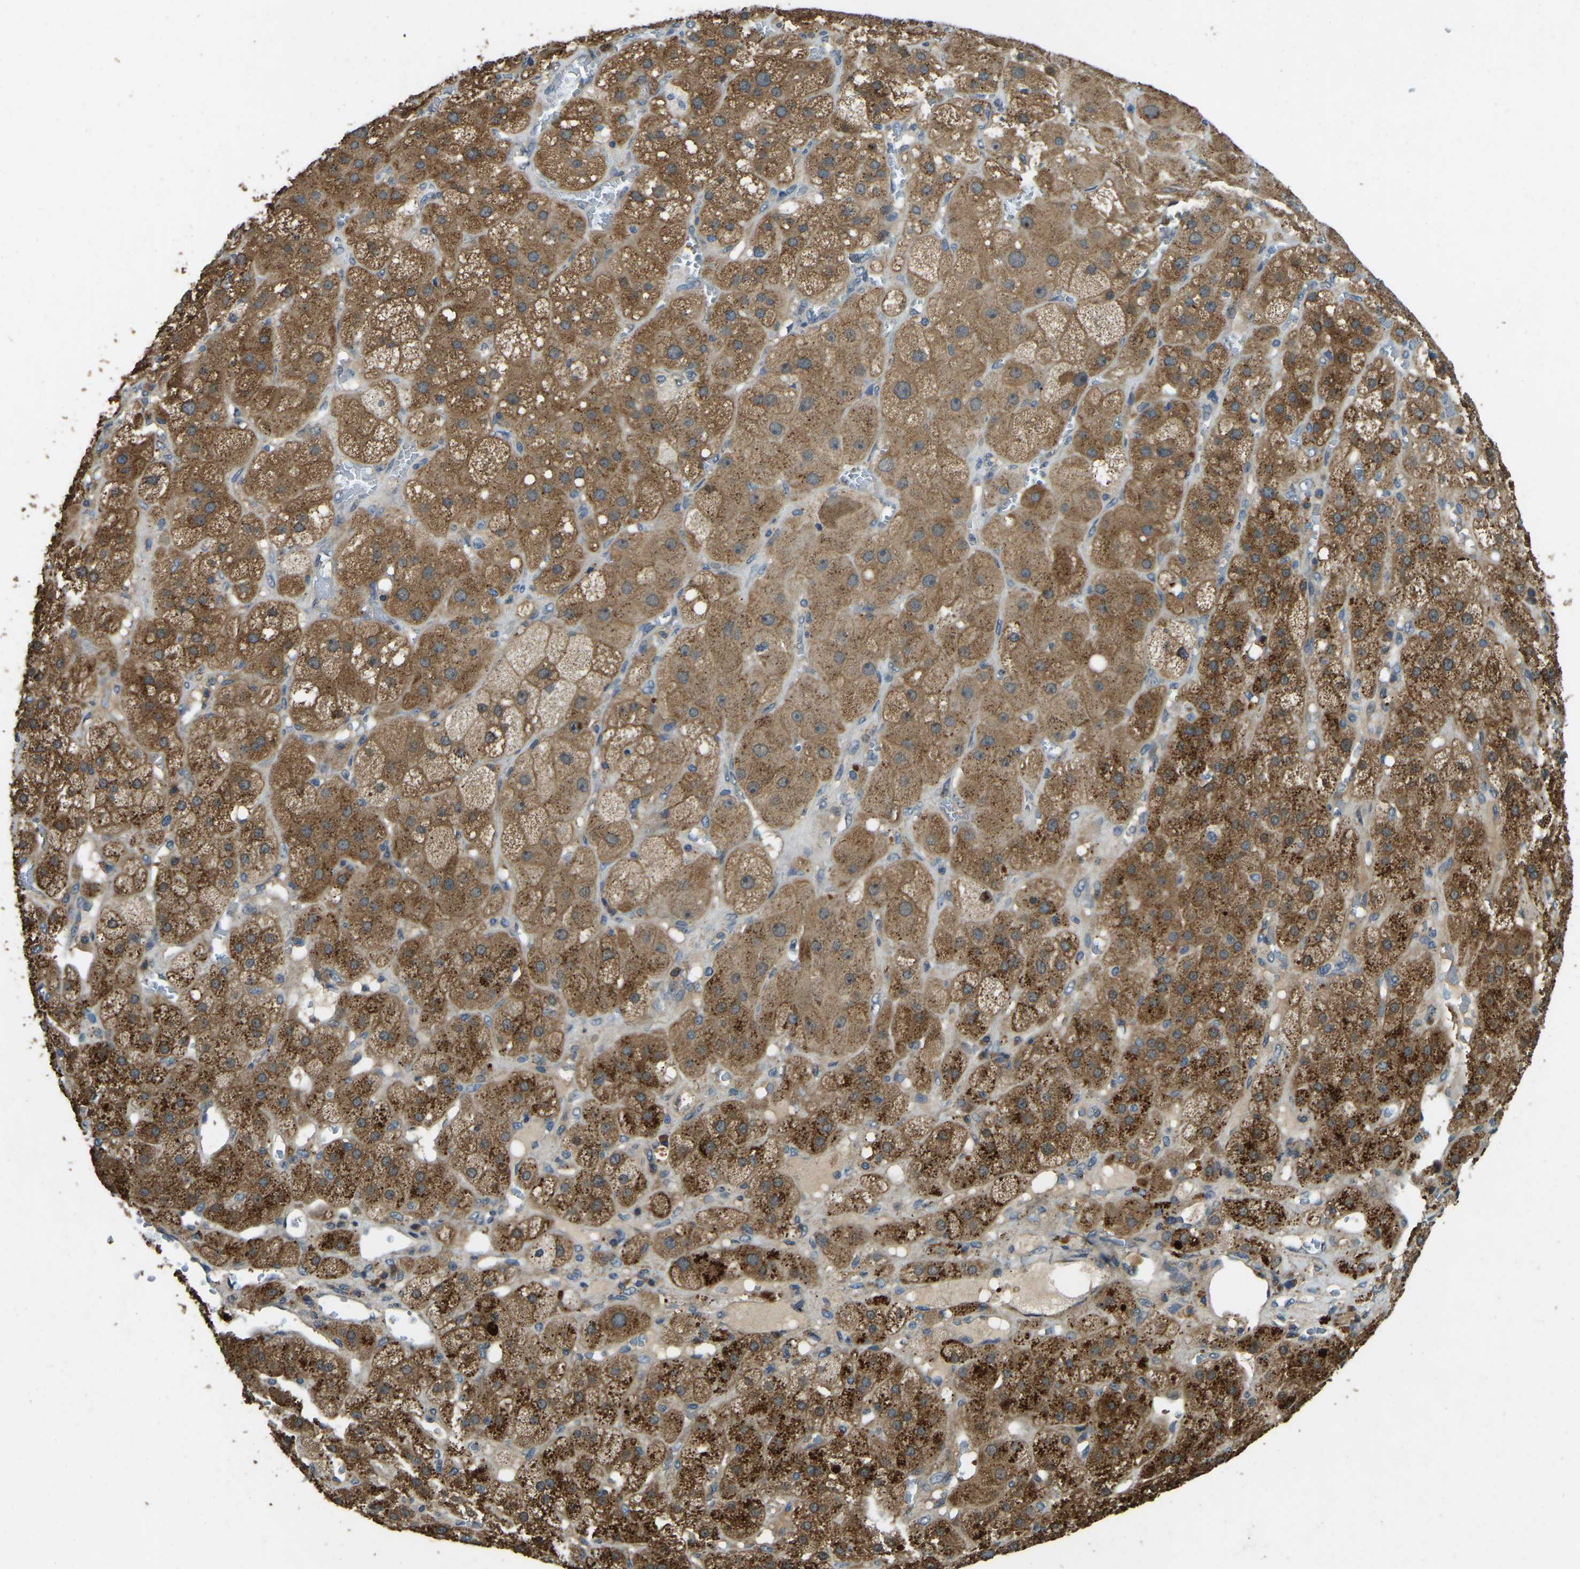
{"staining": {"intensity": "strong", "quantity": ">75%", "location": "cytoplasmic/membranous,nuclear"}, "tissue": "adrenal gland", "cell_type": "Glandular cells", "image_type": "normal", "snomed": [{"axis": "morphology", "description": "Normal tissue, NOS"}, {"axis": "topography", "description": "Adrenal gland"}], "caption": "Immunohistochemistry (IHC) photomicrograph of unremarkable human adrenal gland stained for a protein (brown), which shows high levels of strong cytoplasmic/membranous,nuclear staining in about >75% of glandular cells.", "gene": "ATP8B1", "patient": {"sex": "female", "age": 47}}